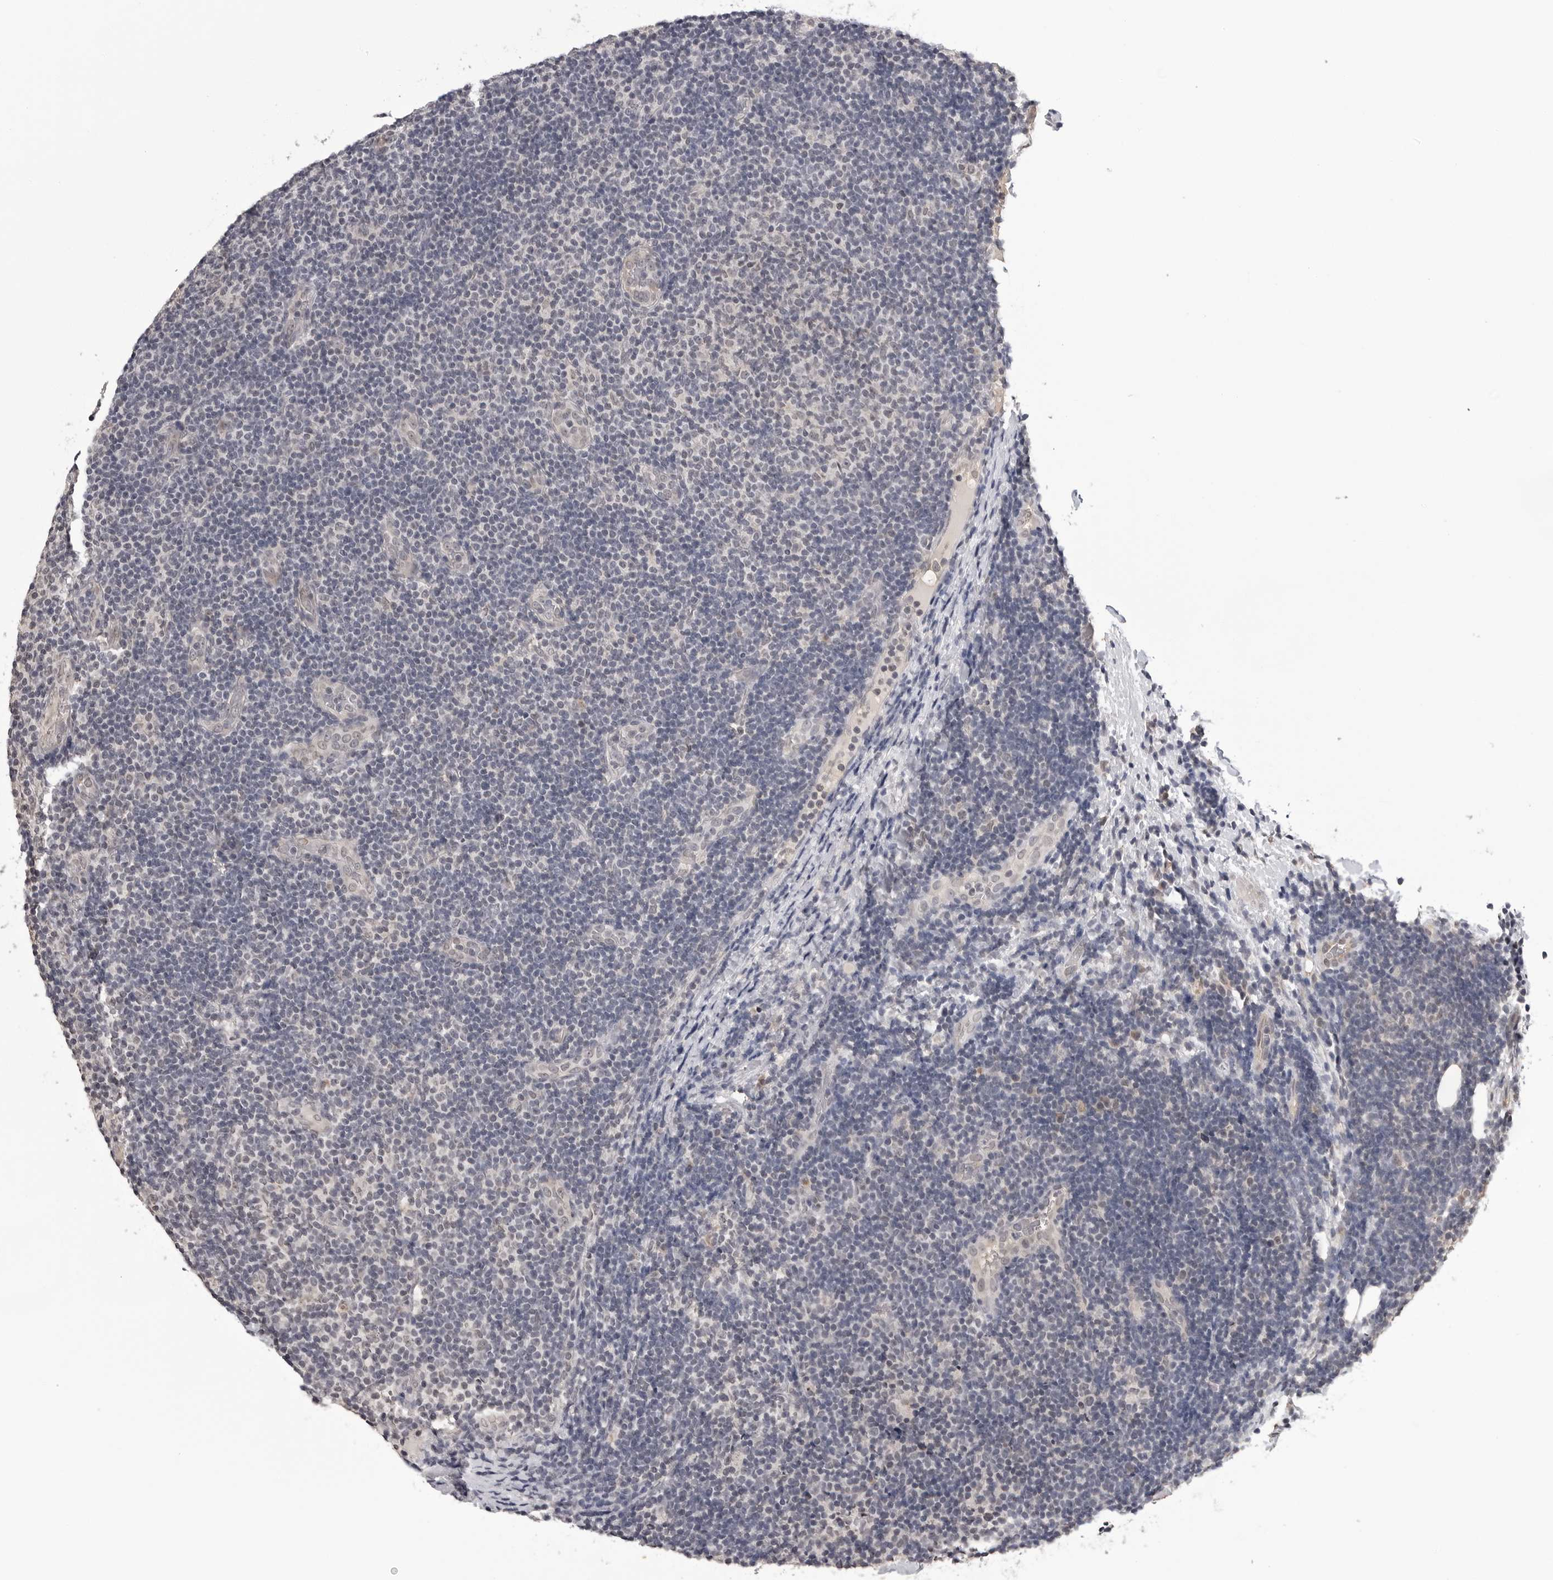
{"staining": {"intensity": "negative", "quantity": "none", "location": "none"}, "tissue": "lymphoma", "cell_type": "Tumor cells", "image_type": "cancer", "snomed": [{"axis": "morphology", "description": "Malignant lymphoma, non-Hodgkin's type, Low grade"}, {"axis": "topography", "description": "Lymph node"}], "caption": "Tumor cells are negative for brown protein staining in low-grade malignant lymphoma, non-Hodgkin's type.", "gene": "CDK20", "patient": {"sex": "male", "age": 83}}